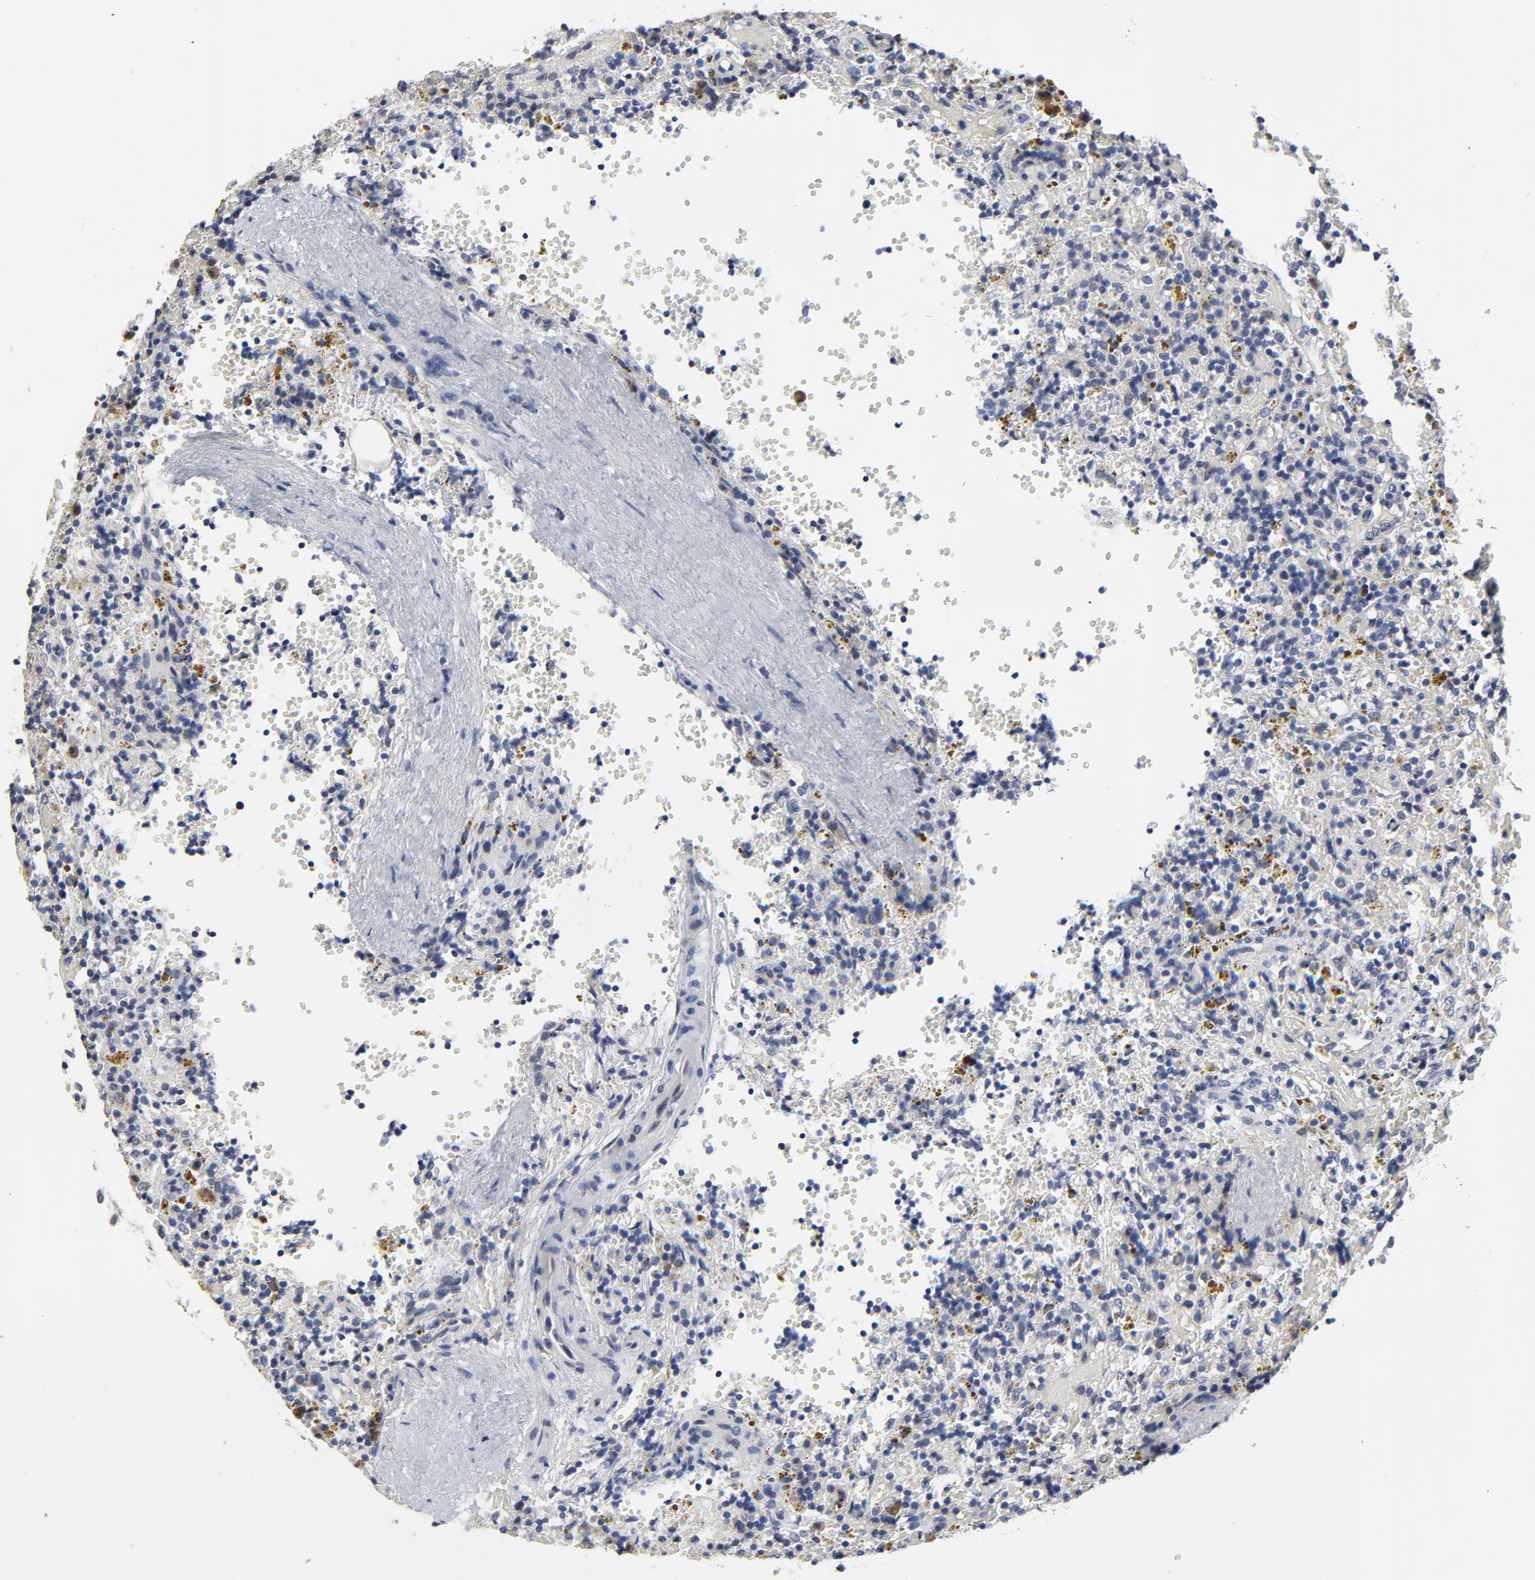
{"staining": {"intensity": "negative", "quantity": "none", "location": "none"}, "tissue": "lymphoma", "cell_type": "Tumor cells", "image_type": "cancer", "snomed": [{"axis": "morphology", "description": "Malignant lymphoma, non-Hodgkin's type, Low grade"}, {"axis": "topography", "description": "Spleen"}], "caption": "Tumor cells are negative for protein expression in human low-grade malignant lymphoma, non-Hodgkin's type.", "gene": "NLGN3", "patient": {"sex": "female", "age": 65}}